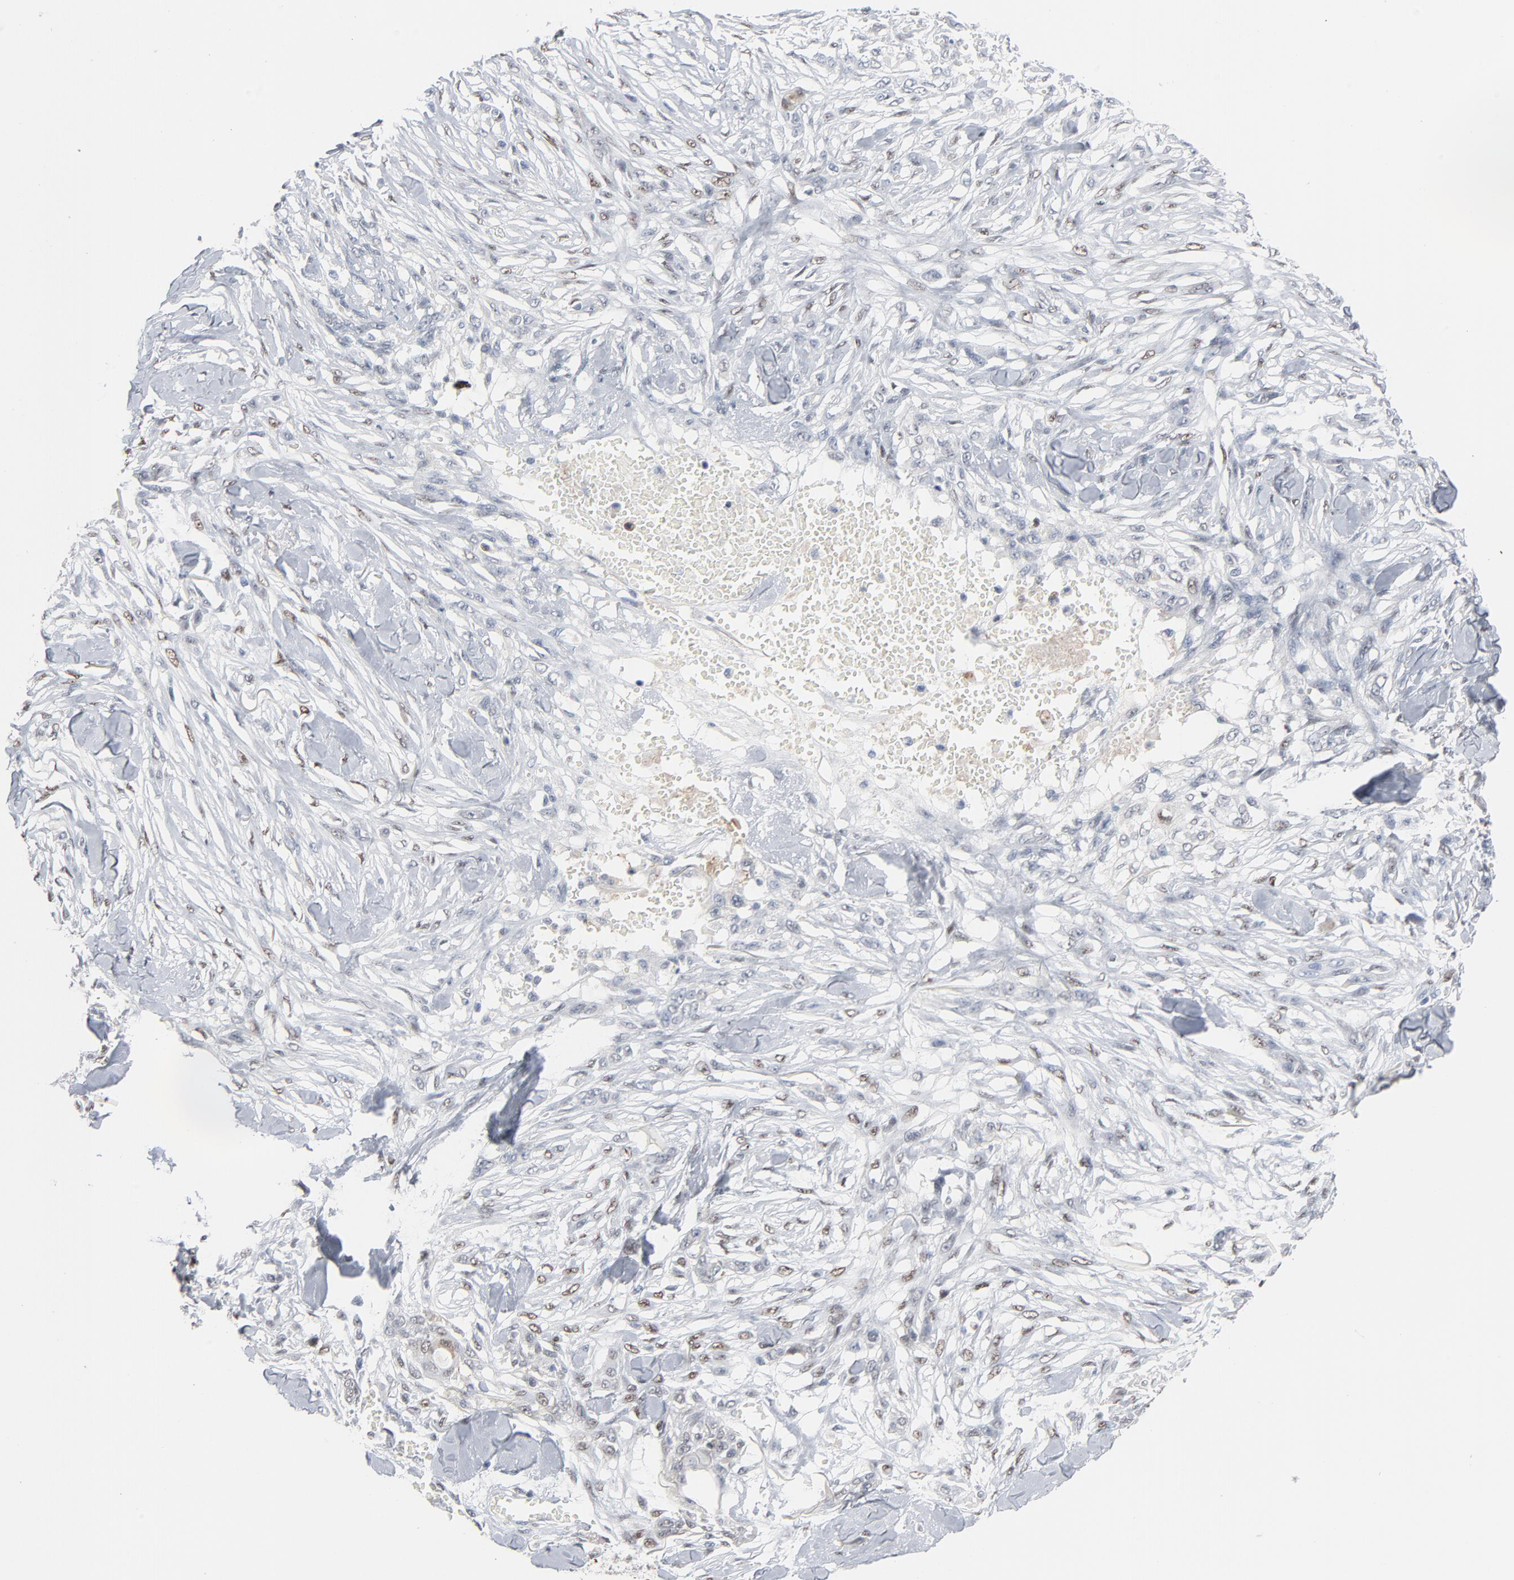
{"staining": {"intensity": "weak", "quantity": "<25%", "location": "nuclear"}, "tissue": "skin cancer", "cell_type": "Tumor cells", "image_type": "cancer", "snomed": [{"axis": "morphology", "description": "Normal tissue, NOS"}, {"axis": "morphology", "description": "Squamous cell carcinoma, NOS"}, {"axis": "topography", "description": "Skin"}], "caption": "Photomicrograph shows no significant protein positivity in tumor cells of skin squamous cell carcinoma.", "gene": "FOXP1", "patient": {"sex": "female", "age": 59}}